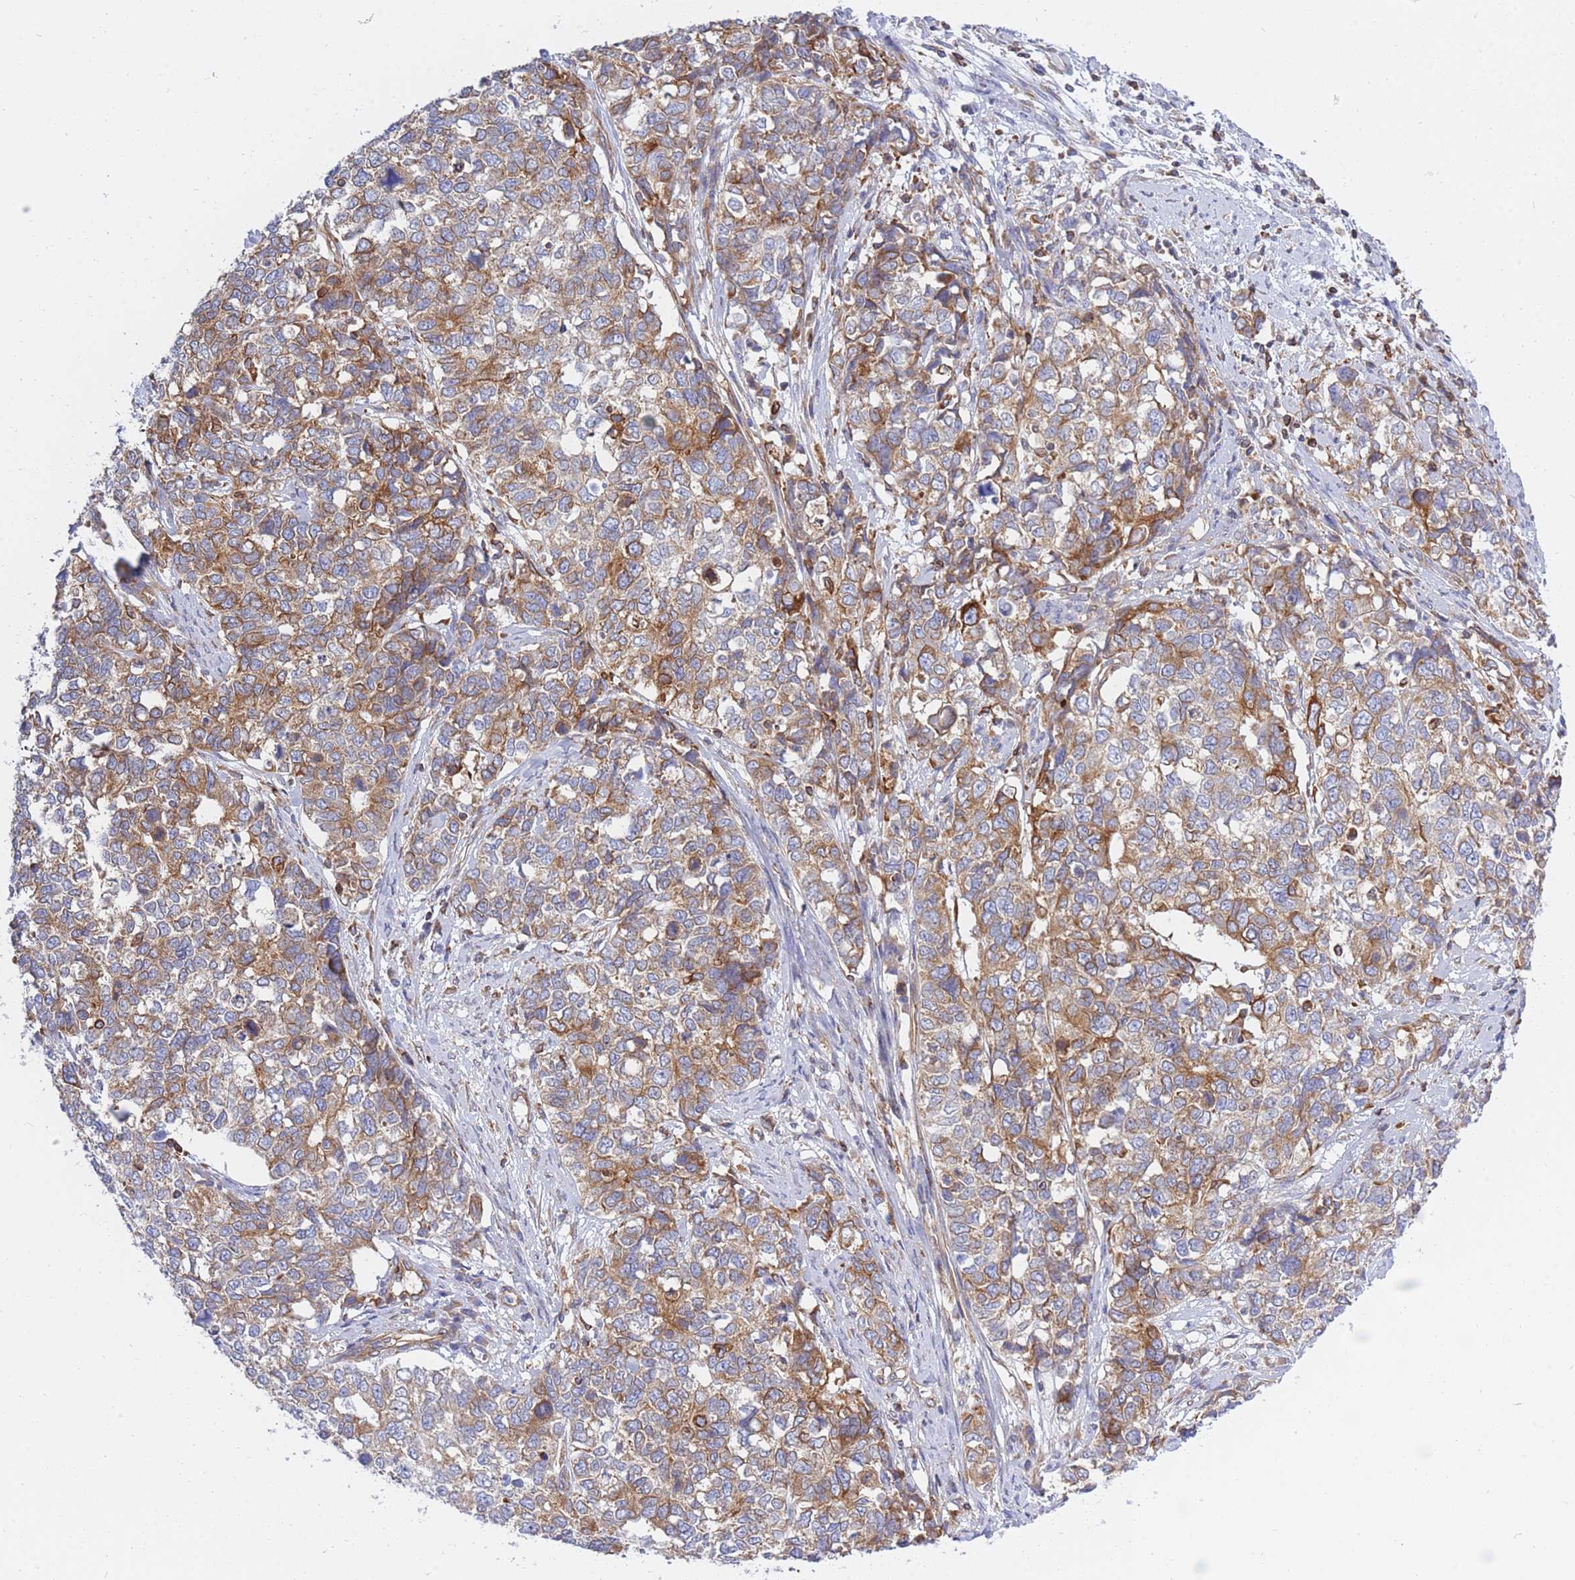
{"staining": {"intensity": "moderate", "quantity": ">75%", "location": "cytoplasmic/membranous"}, "tissue": "cervical cancer", "cell_type": "Tumor cells", "image_type": "cancer", "snomed": [{"axis": "morphology", "description": "Squamous cell carcinoma, NOS"}, {"axis": "topography", "description": "Cervix"}], "caption": "This is an image of IHC staining of cervical cancer, which shows moderate positivity in the cytoplasmic/membranous of tumor cells.", "gene": "REM1", "patient": {"sex": "female", "age": 63}}